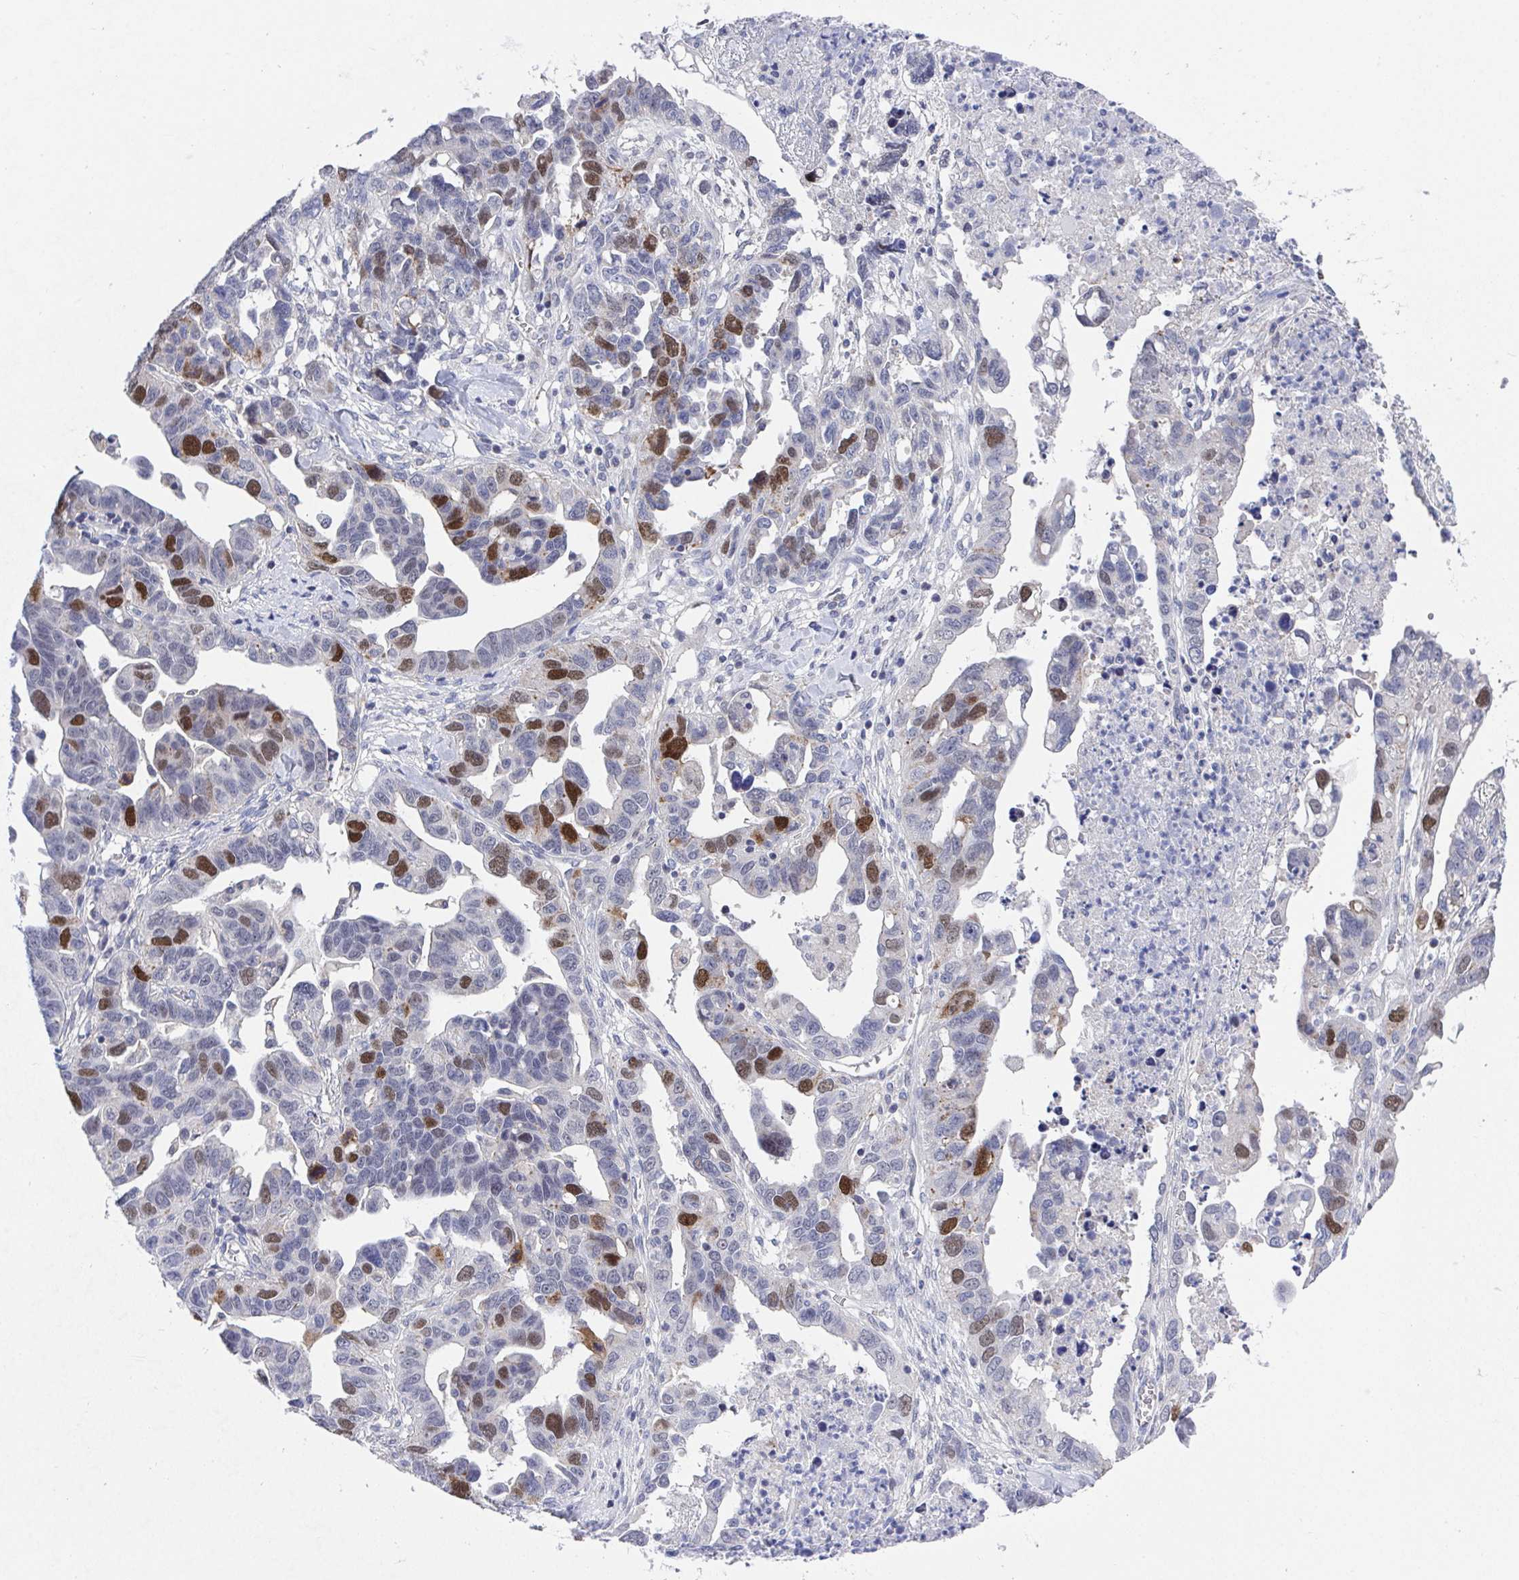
{"staining": {"intensity": "strong", "quantity": "<25%", "location": "nuclear"}, "tissue": "ovarian cancer", "cell_type": "Tumor cells", "image_type": "cancer", "snomed": [{"axis": "morphology", "description": "Cystadenocarcinoma, serous, NOS"}, {"axis": "topography", "description": "Ovary"}], "caption": "This micrograph exhibits immunohistochemistry (IHC) staining of human ovarian cancer, with medium strong nuclear staining in approximately <25% of tumor cells.", "gene": "ATP5F1C", "patient": {"sex": "female", "age": 69}}